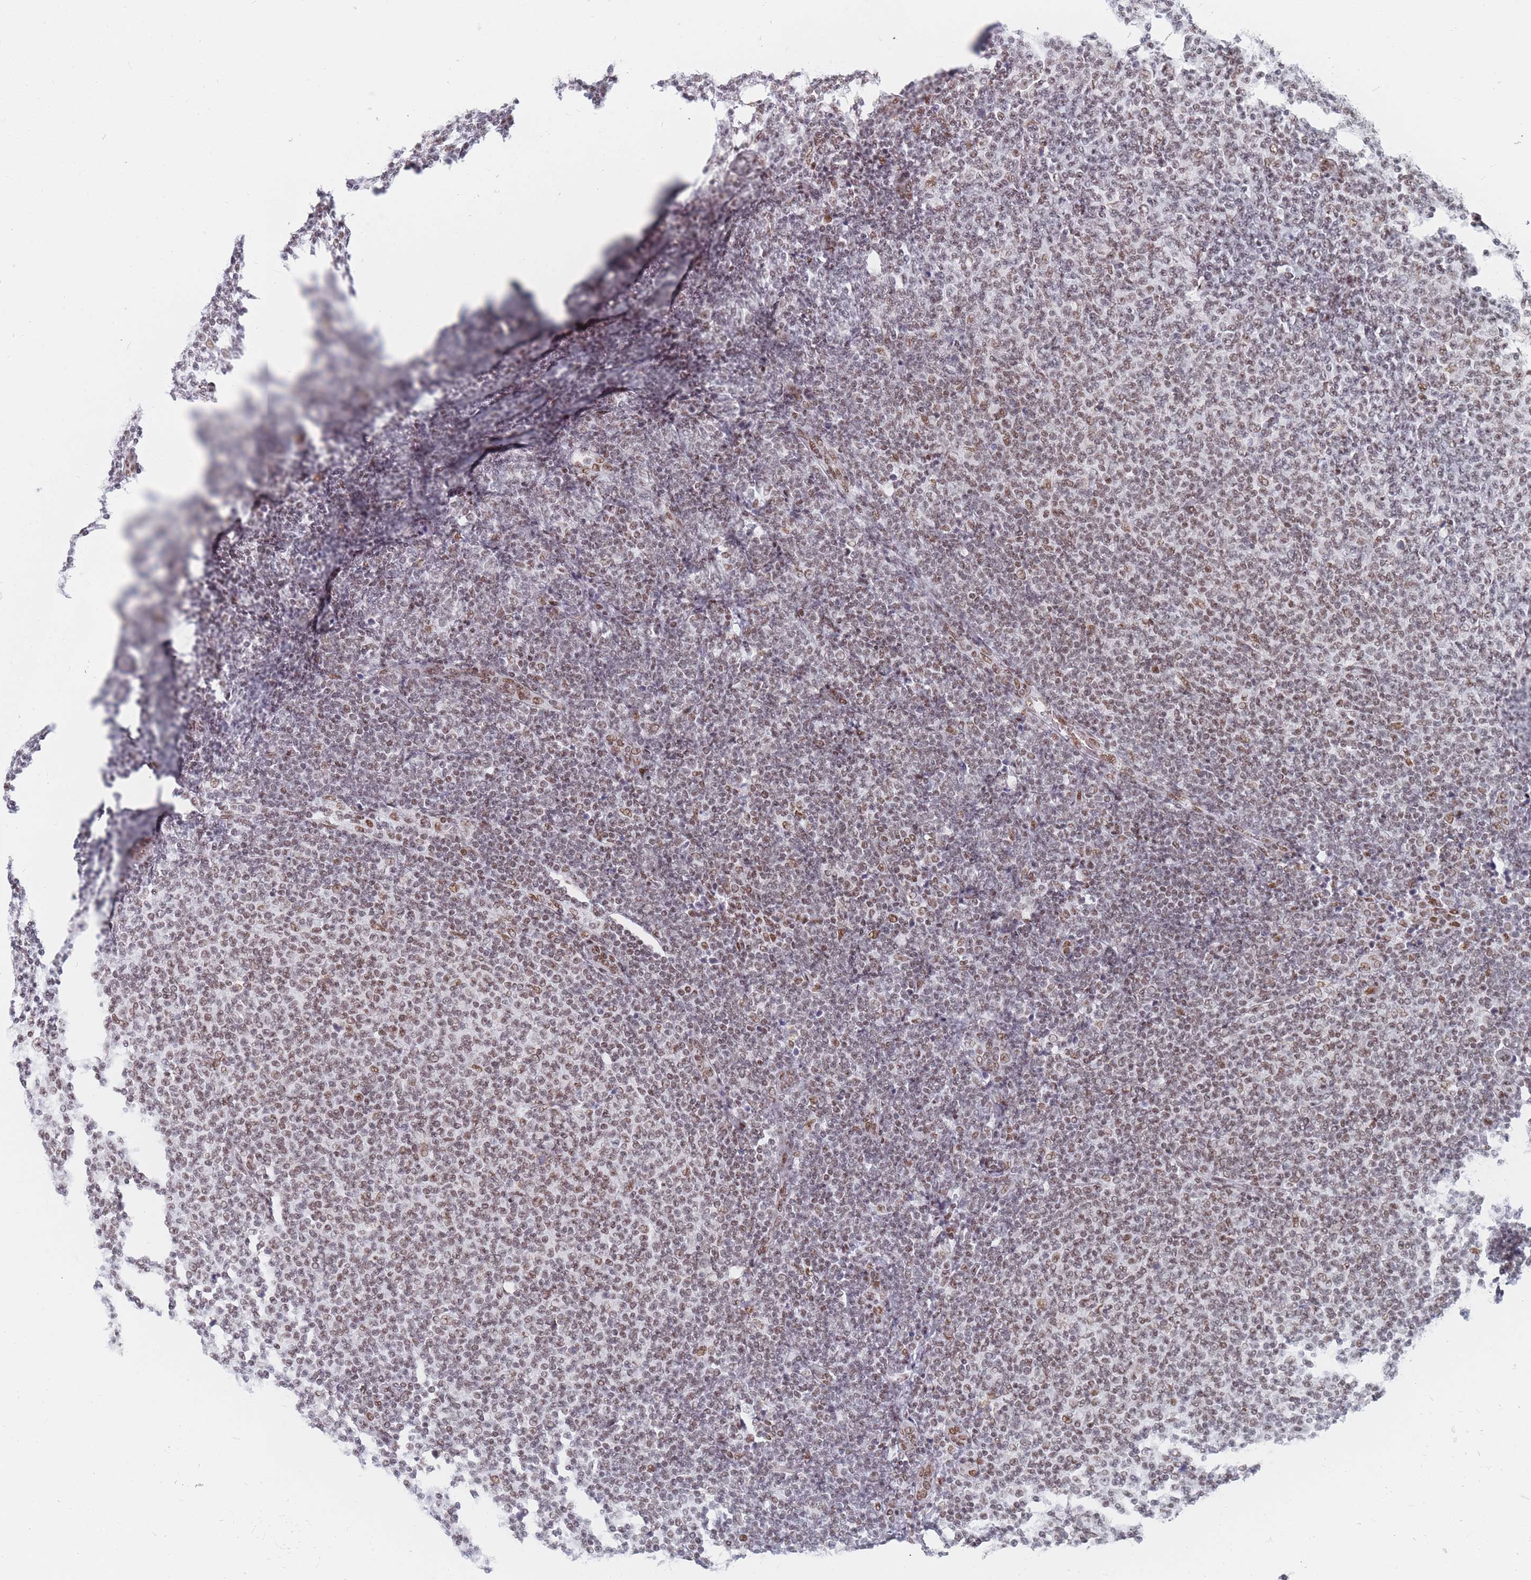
{"staining": {"intensity": "moderate", "quantity": "<25%", "location": "nuclear"}, "tissue": "lymphoma", "cell_type": "Tumor cells", "image_type": "cancer", "snomed": [{"axis": "morphology", "description": "Malignant lymphoma, non-Hodgkin's type, Low grade"}, {"axis": "topography", "description": "Lymph node"}], "caption": "Human lymphoma stained with a protein marker displays moderate staining in tumor cells.", "gene": "SAFB2", "patient": {"sex": "male", "age": 66}}